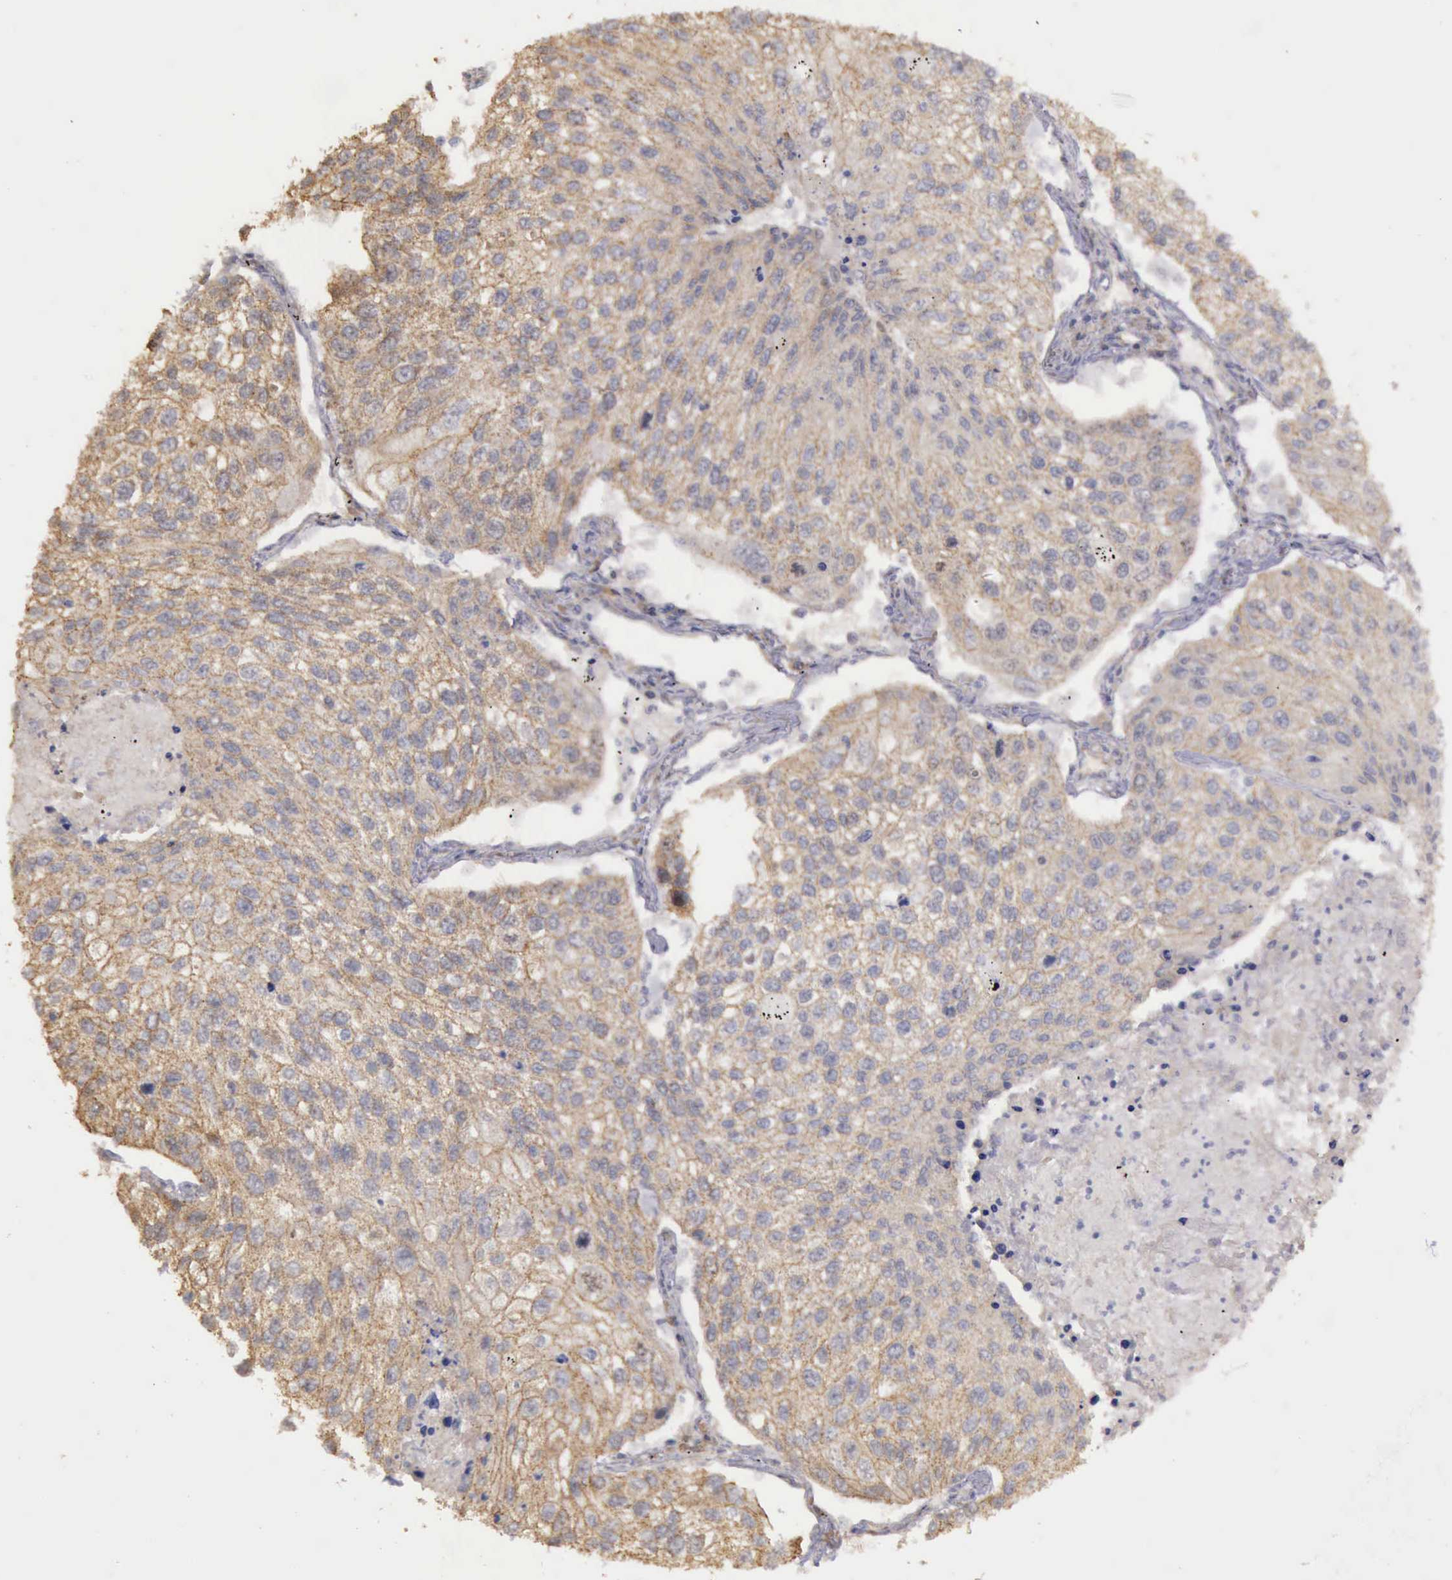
{"staining": {"intensity": "weak", "quantity": ">75%", "location": "cytoplasmic/membranous"}, "tissue": "lung cancer", "cell_type": "Tumor cells", "image_type": "cancer", "snomed": [{"axis": "morphology", "description": "Squamous cell carcinoma, NOS"}, {"axis": "topography", "description": "Lung"}], "caption": "Squamous cell carcinoma (lung) was stained to show a protein in brown. There is low levels of weak cytoplasmic/membranous staining in approximately >75% of tumor cells.", "gene": "EIF5", "patient": {"sex": "male", "age": 75}}